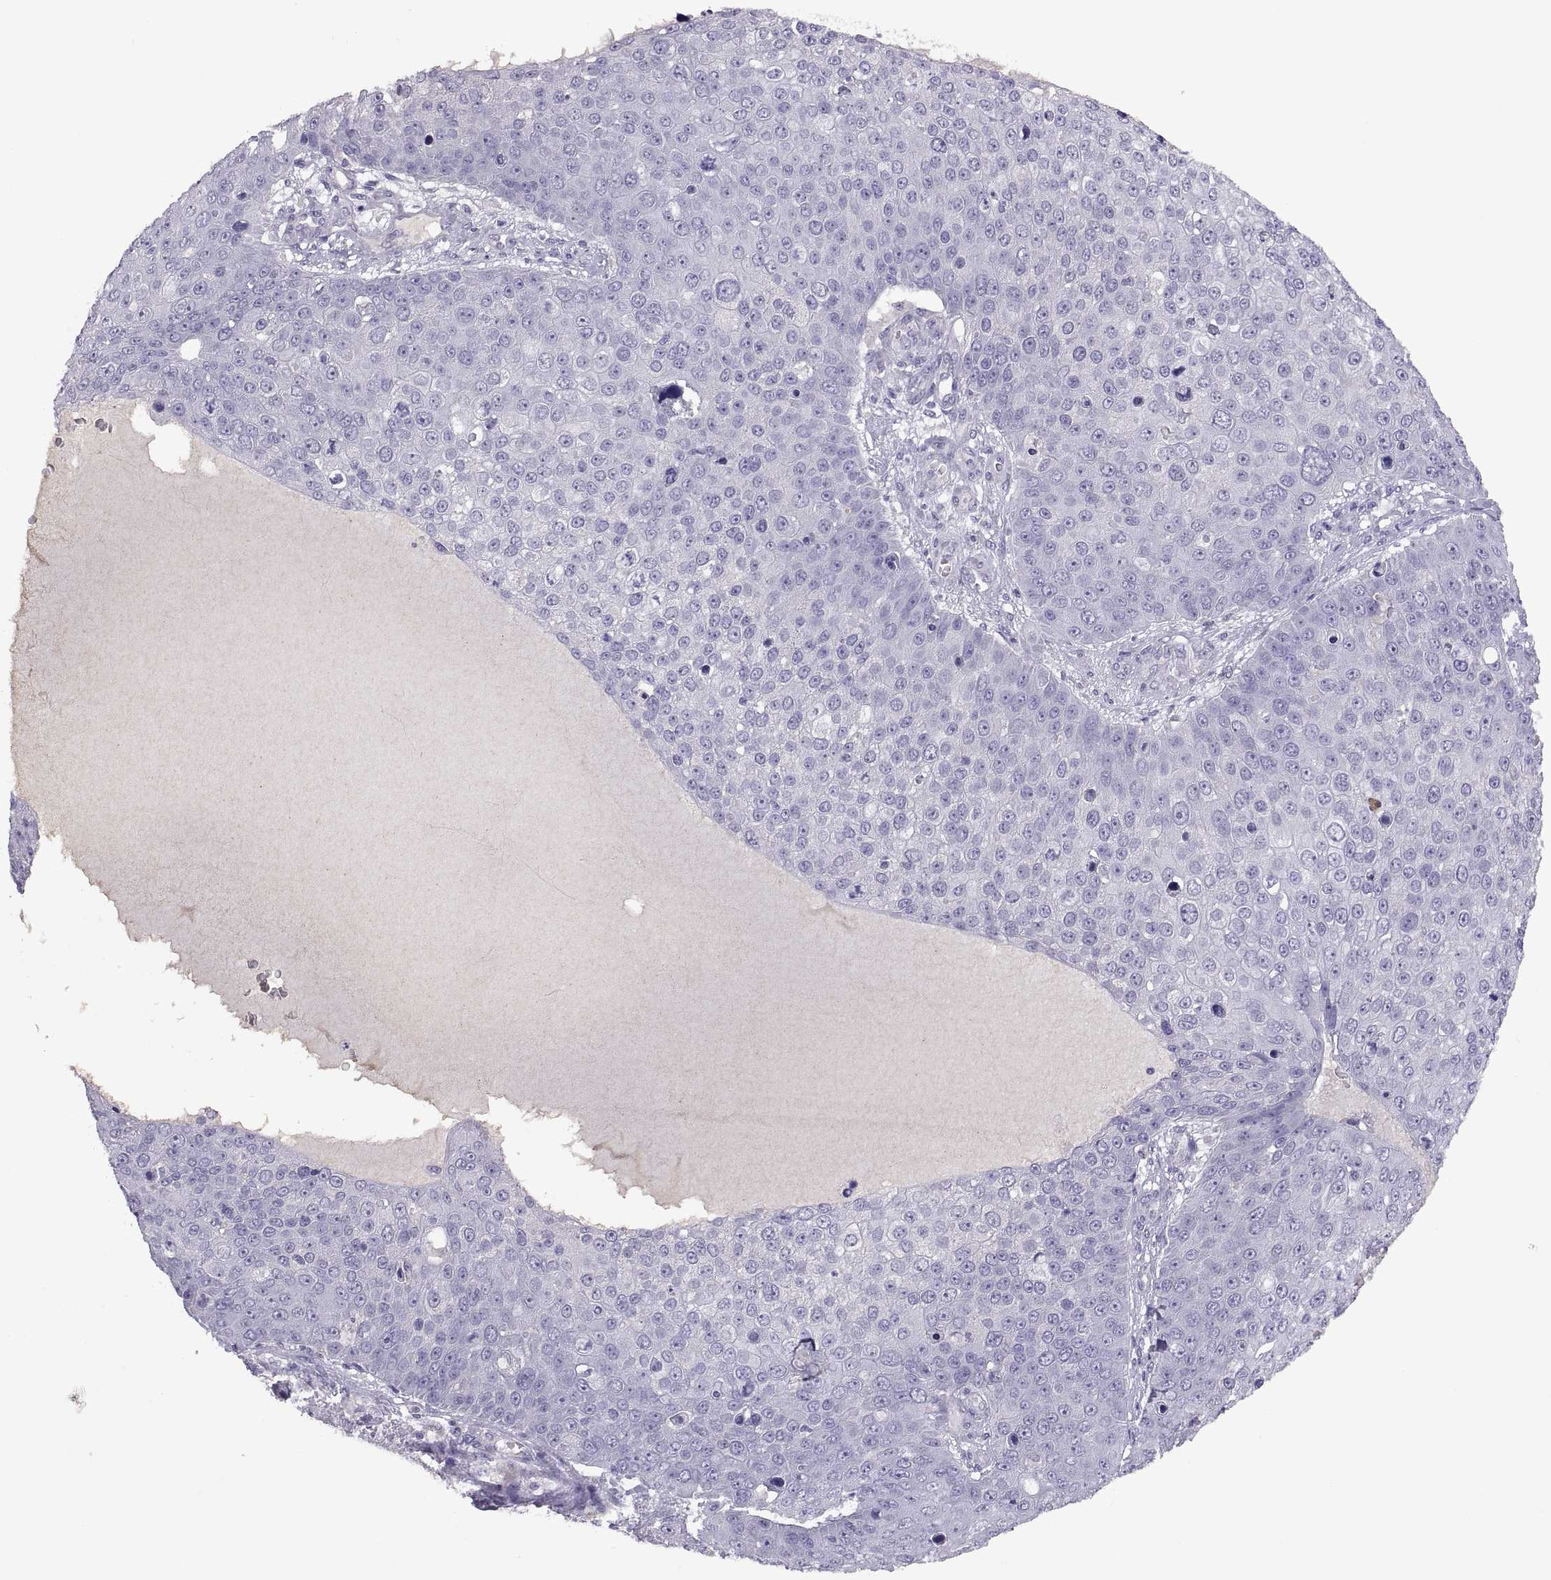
{"staining": {"intensity": "negative", "quantity": "none", "location": "none"}, "tissue": "skin cancer", "cell_type": "Tumor cells", "image_type": "cancer", "snomed": [{"axis": "morphology", "description": "Squamous cell carcinoma, NOS"}, {"axis": "topography", "description": "Skin"}], "caption": "High power microscopy micrograph of an immunohistochemistry (IHC) photomicrograph of skin squamous cell carcinoma, revealing no significant positivity in tumor cells.", "gene": "TBX19", "patient": {"sex": "male", "age": 71}}